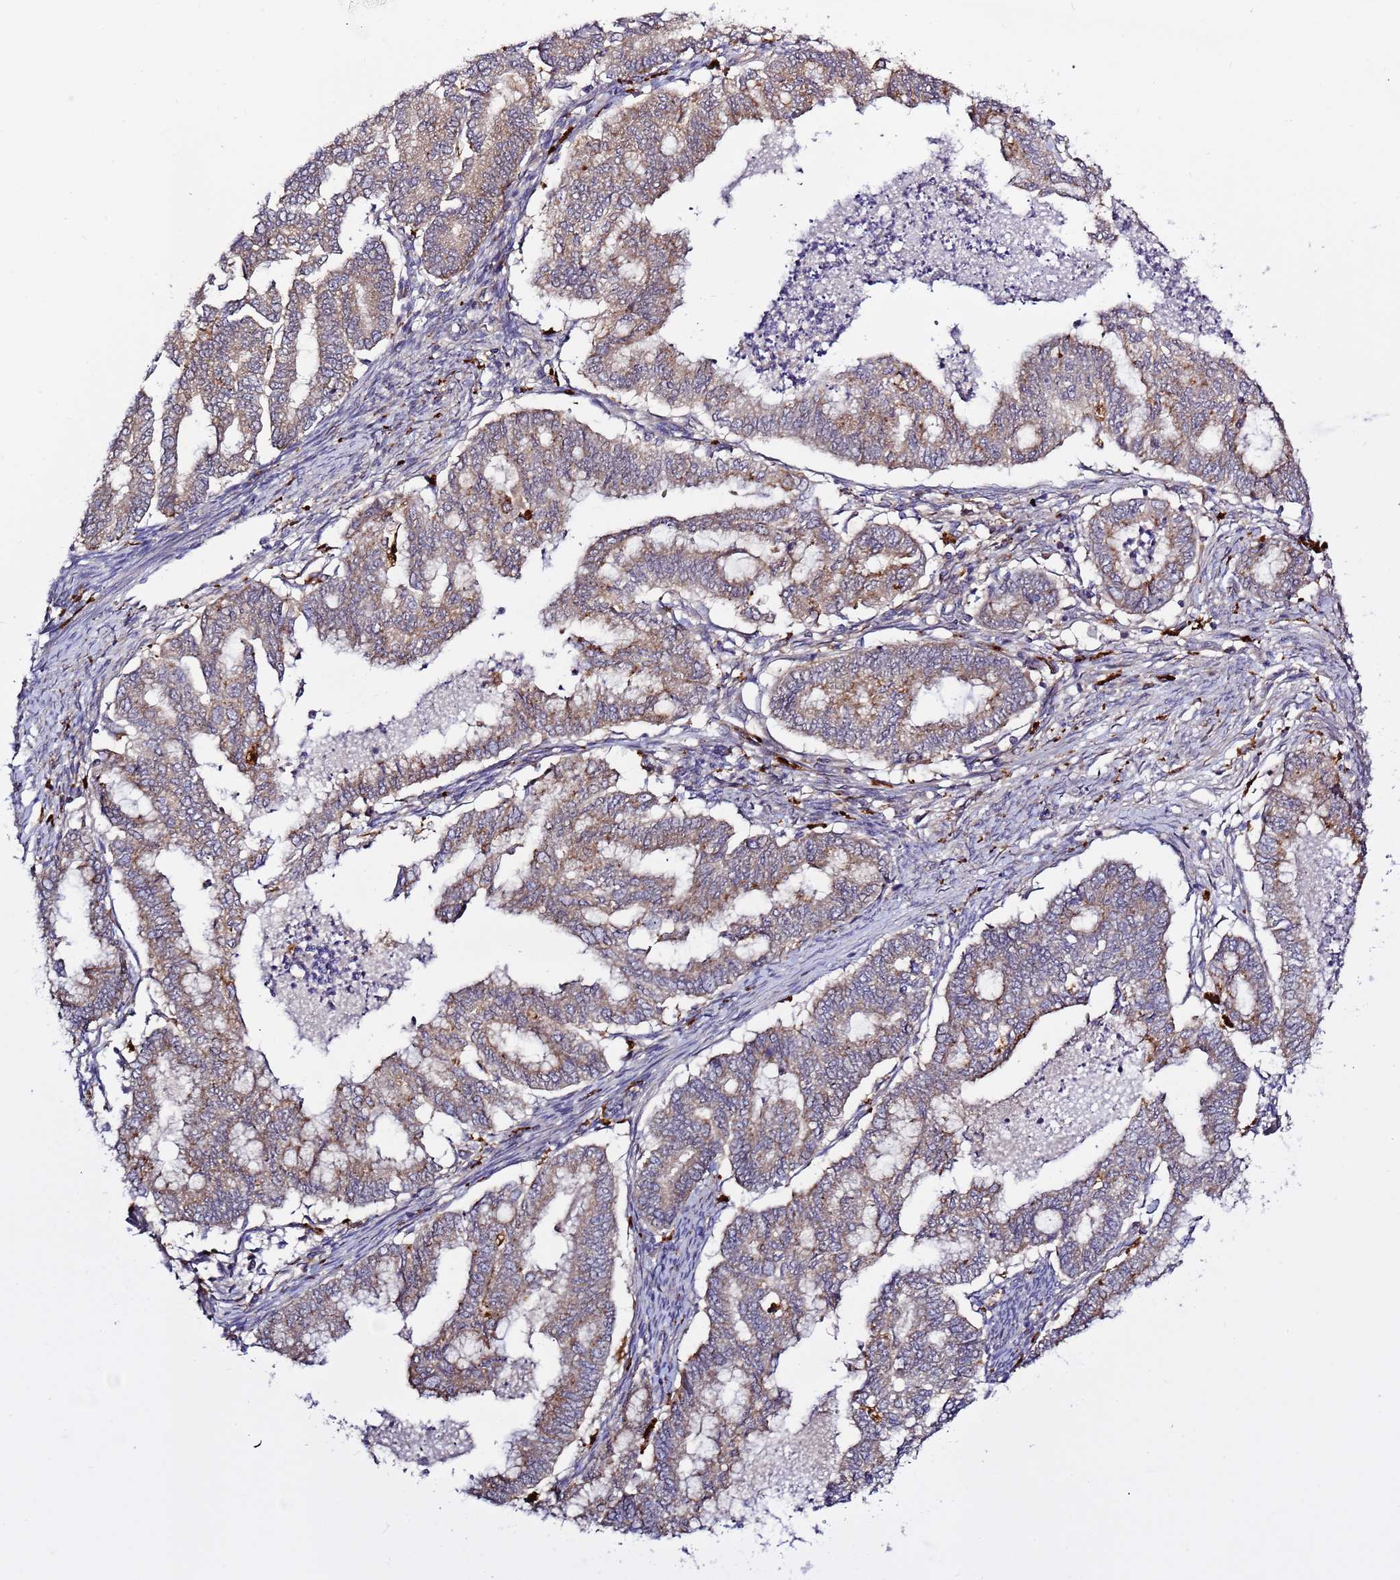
{"staining": {"intensity": "weak", "quantity": ">75%", "location": "cytoplasmic/membranous"}, "tissue": "endometrial cancer", "cell_type": "Tumor cells", "image_type": "cancer", "snomed": [{"axis": "morphology", "description": "Adenocarcinoma, NOS"}, {"axis": "topography", "description": "Endometrium"}], "caption": "Approximately >75% of tumor cells in endometrial adenocarcinoma display weak cytoplasmic/membranous protein positivity as visualized by brown immunohistochemical staining.", "gene": "VPS36", "patient": {"sex": "female", "age": 79}}